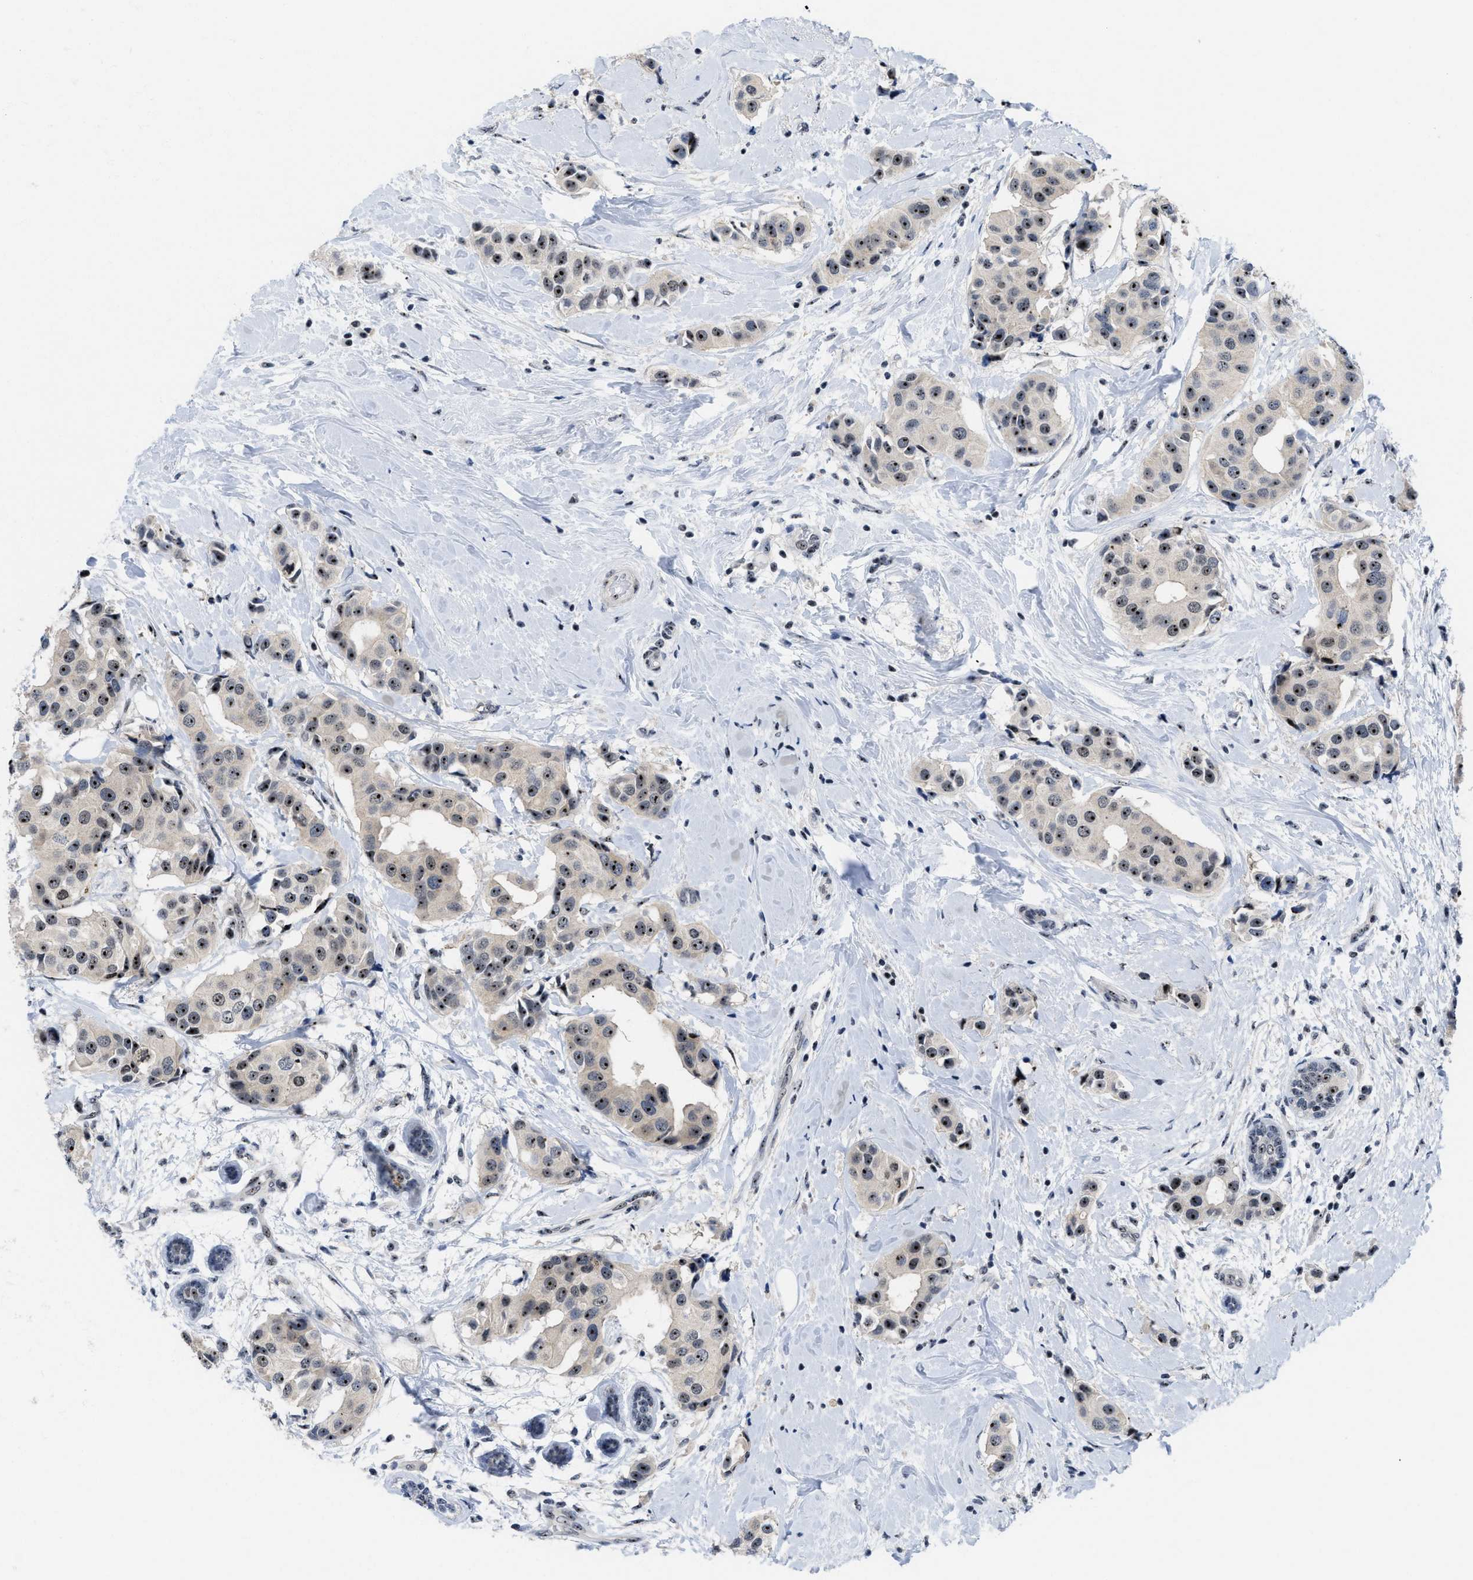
{"staining": {"intensity": "moderate", "quantity": "25%-75%", "location": "nuclear"}, "tissue": "breast cancer", "cell_type": "Tumor cells", "image_type": "cancer", "snomed": [{"axis": "morphology", "description": "Normal tissue, NOS"}, {"axis": "morphology", "description": "Duct carcinoma"}, {"axis": "topography", "description": "Breast"}], "caption": "Moderate nuclear staining for a protein is identified in approximately 25%-75% of tumor cells of invasive ductal carcinoma (breast) using IHC.", "gene": "NOP58", "patient": {"sex": "female", "age": 39}}